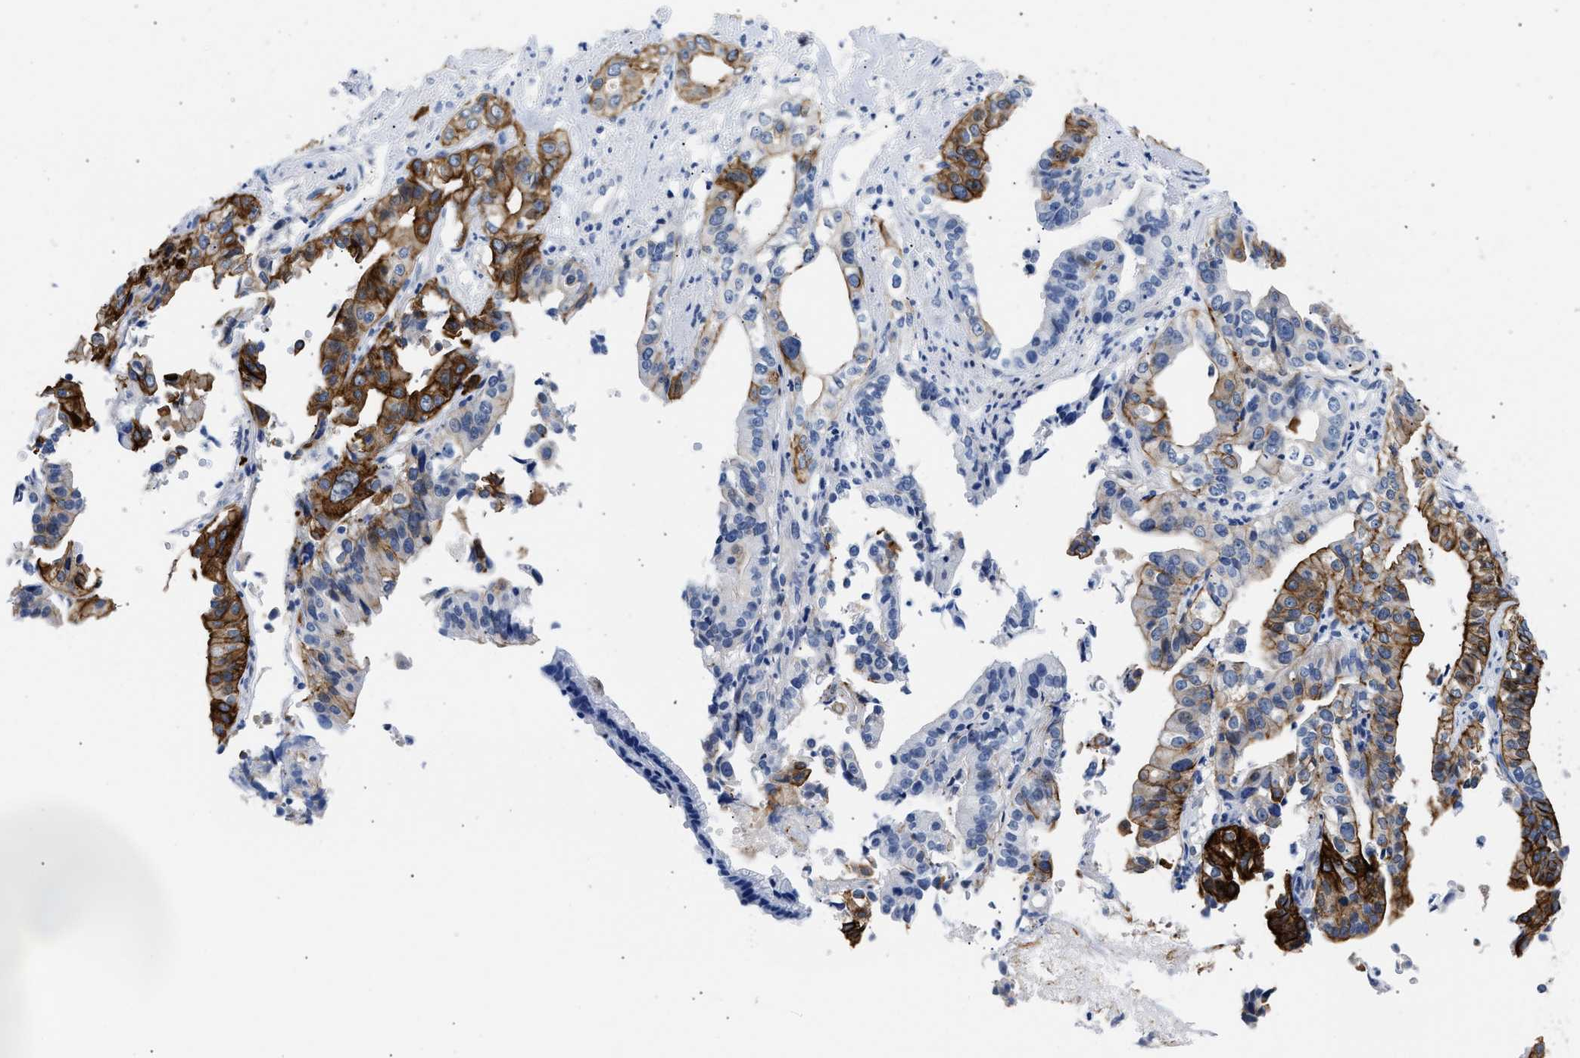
{"staining": {"intensity": "strong", "quantity": "25%-75%", "location": "cytoplasmic/membranous"}, "tissue": "liver cancer", "cell_type": "Tumor cells", "image_type": "cancer", "snomed": [{"axis": "morphology", "description": "Cholangiocarcinoma"}, {"axis": "topography", "description": "Liver"}], "caption": "The histopathology image reveals immunohistochemical staining of liver cancer (cholangiocarcinoma). There is strong cytoplasmic/membranous positivity is appreciated in about 25%-75% of tumor cells. The staining is performed using DAB brown chromogen to label protein expression. The nuclei are counter-stained blue using hematoxylin.", "gene": "TRIM29", "patient": {"sex": "female", "age": 61}}